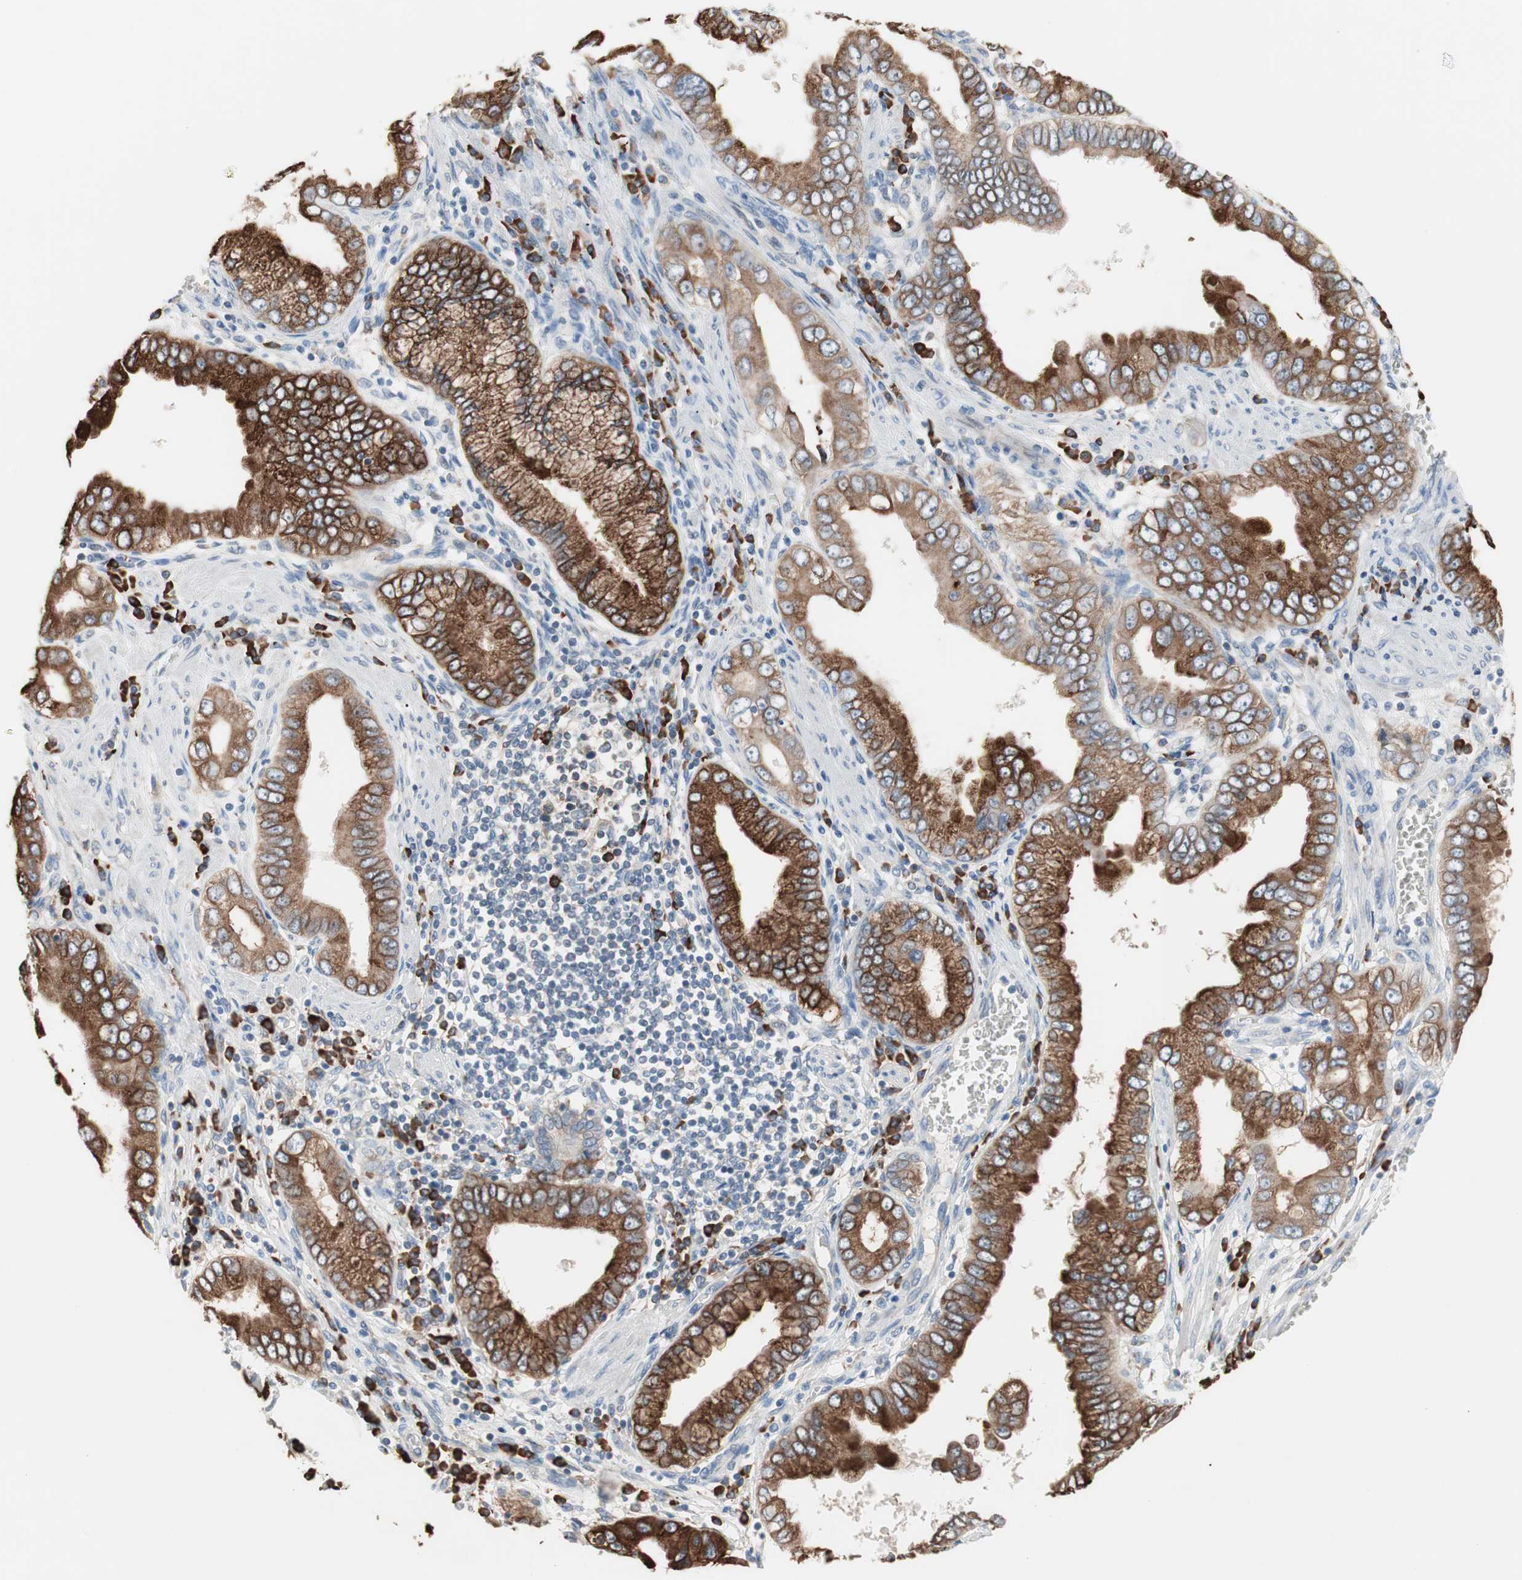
{"staining": {"intensity": "moderate", "quantity": ">75%", "location": "cytoplasmic/membranous"}, "tissue": "pancreatic cancer", "cell_type": "Tumor cells", "image_type": "cancer", "snomed": [{"axis": "morphology", "description": "Normal tissue, NOS"}, {"axis": "topography", "description": "Lymph node"}], "caption": "The micrograph exhibits staining of pancreatic cancer, revealing moderate cytoplasmic/membranous protein expression (brown color) within tumor cells.", "gene": "SLC27A4", "patient": {"sex": "male", "age": 50}}